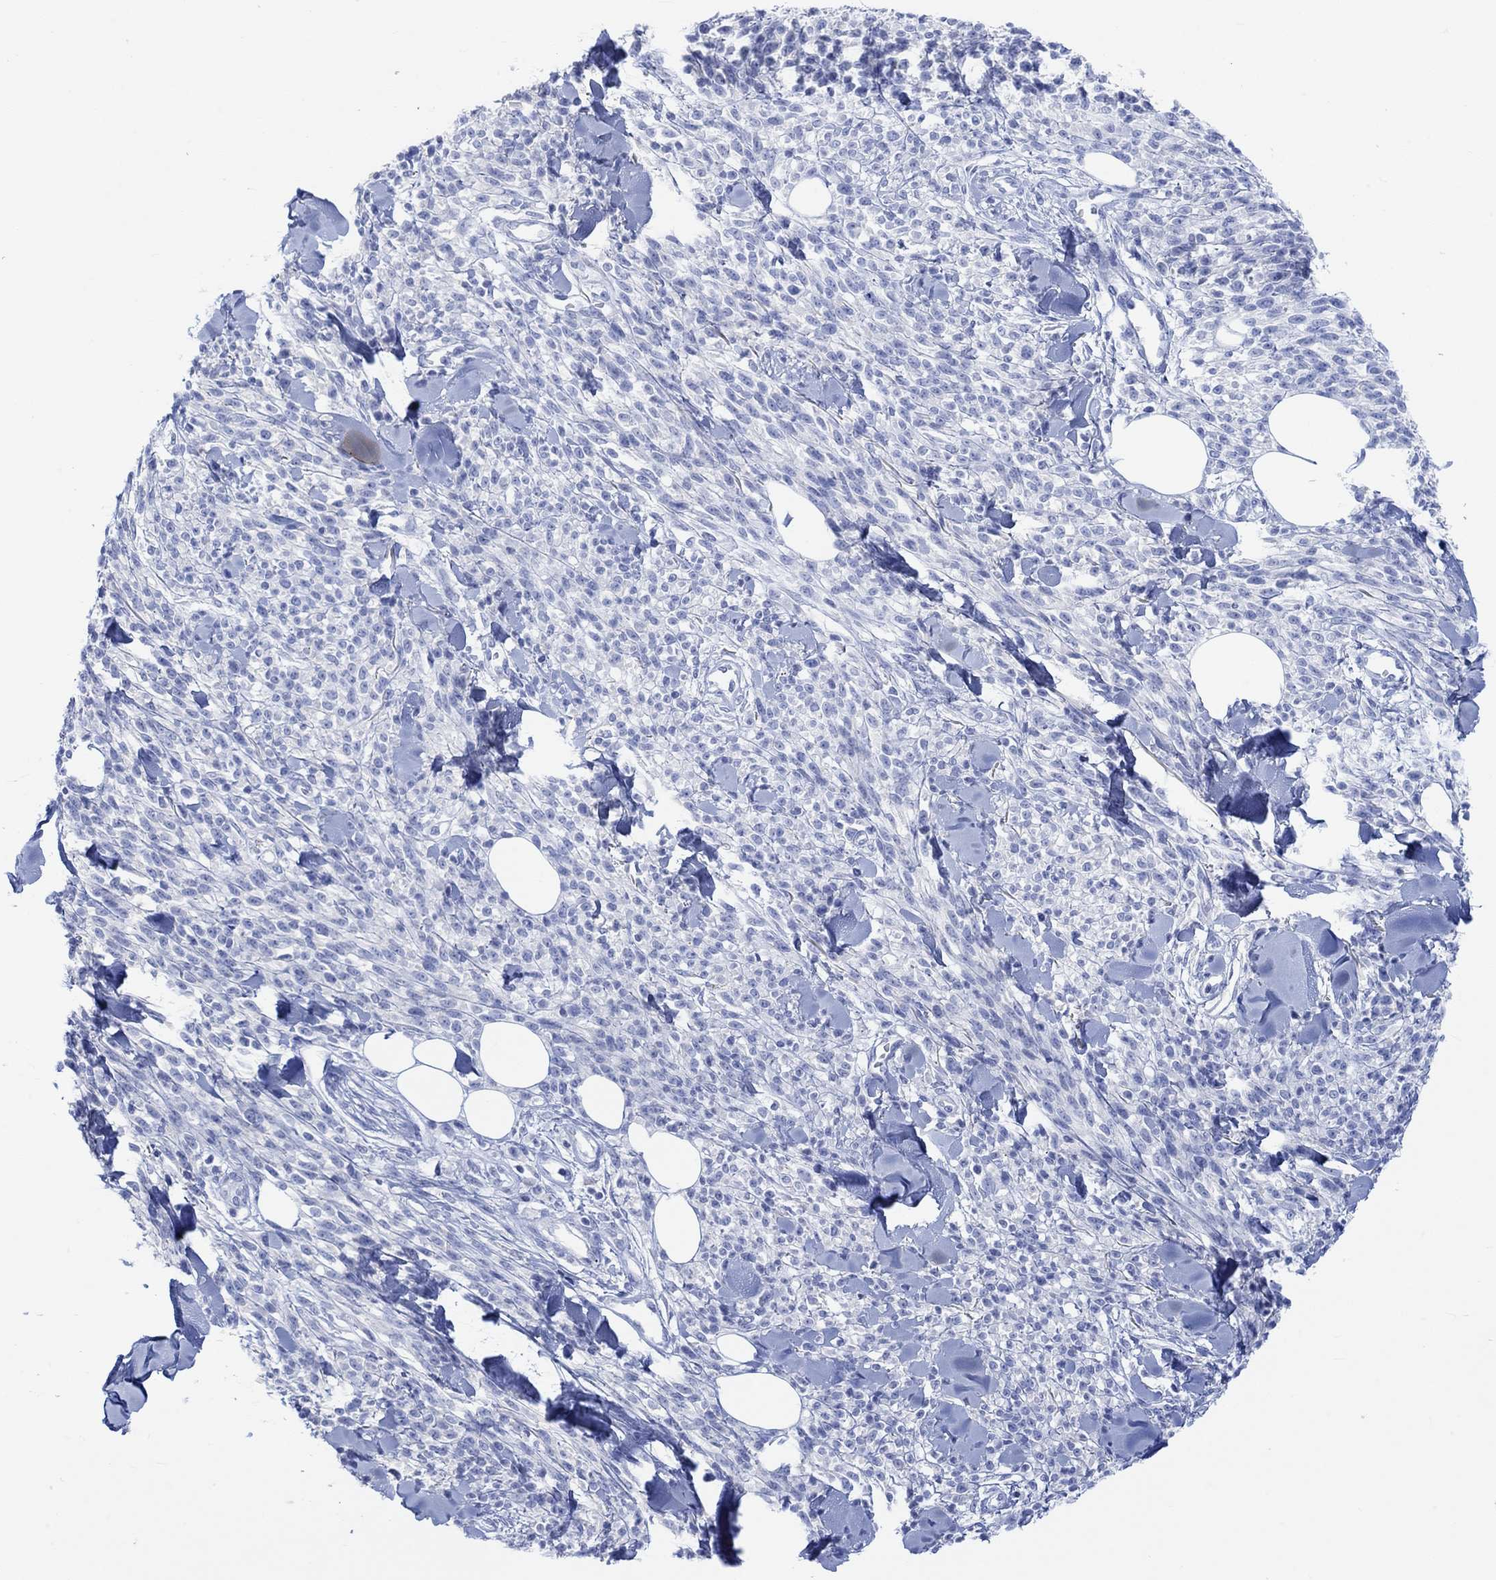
{"staining": {"intensity": "negative", "quantity": "none", "location": "none"}, "tissue": "melanoma", "cell_type": "Tumor cells", "image_type": "cancer", "snomed": [{"axis": "morphology", "description": "Malignant melanoma, NOS"}, {"axis": "topography", "description": "Skin"}, {"axis": "topography", "description": "Skin of trunk"}], "caption": "The photomicrograph shows no staining of tumor cells in melanoma. (Stains: DAB IHC with hematoxylin counter stain, Microscopy: brightfield microscopy at high magnification).", "gene": "CALCA", "patient": {"sex": "male", "age": 74}}